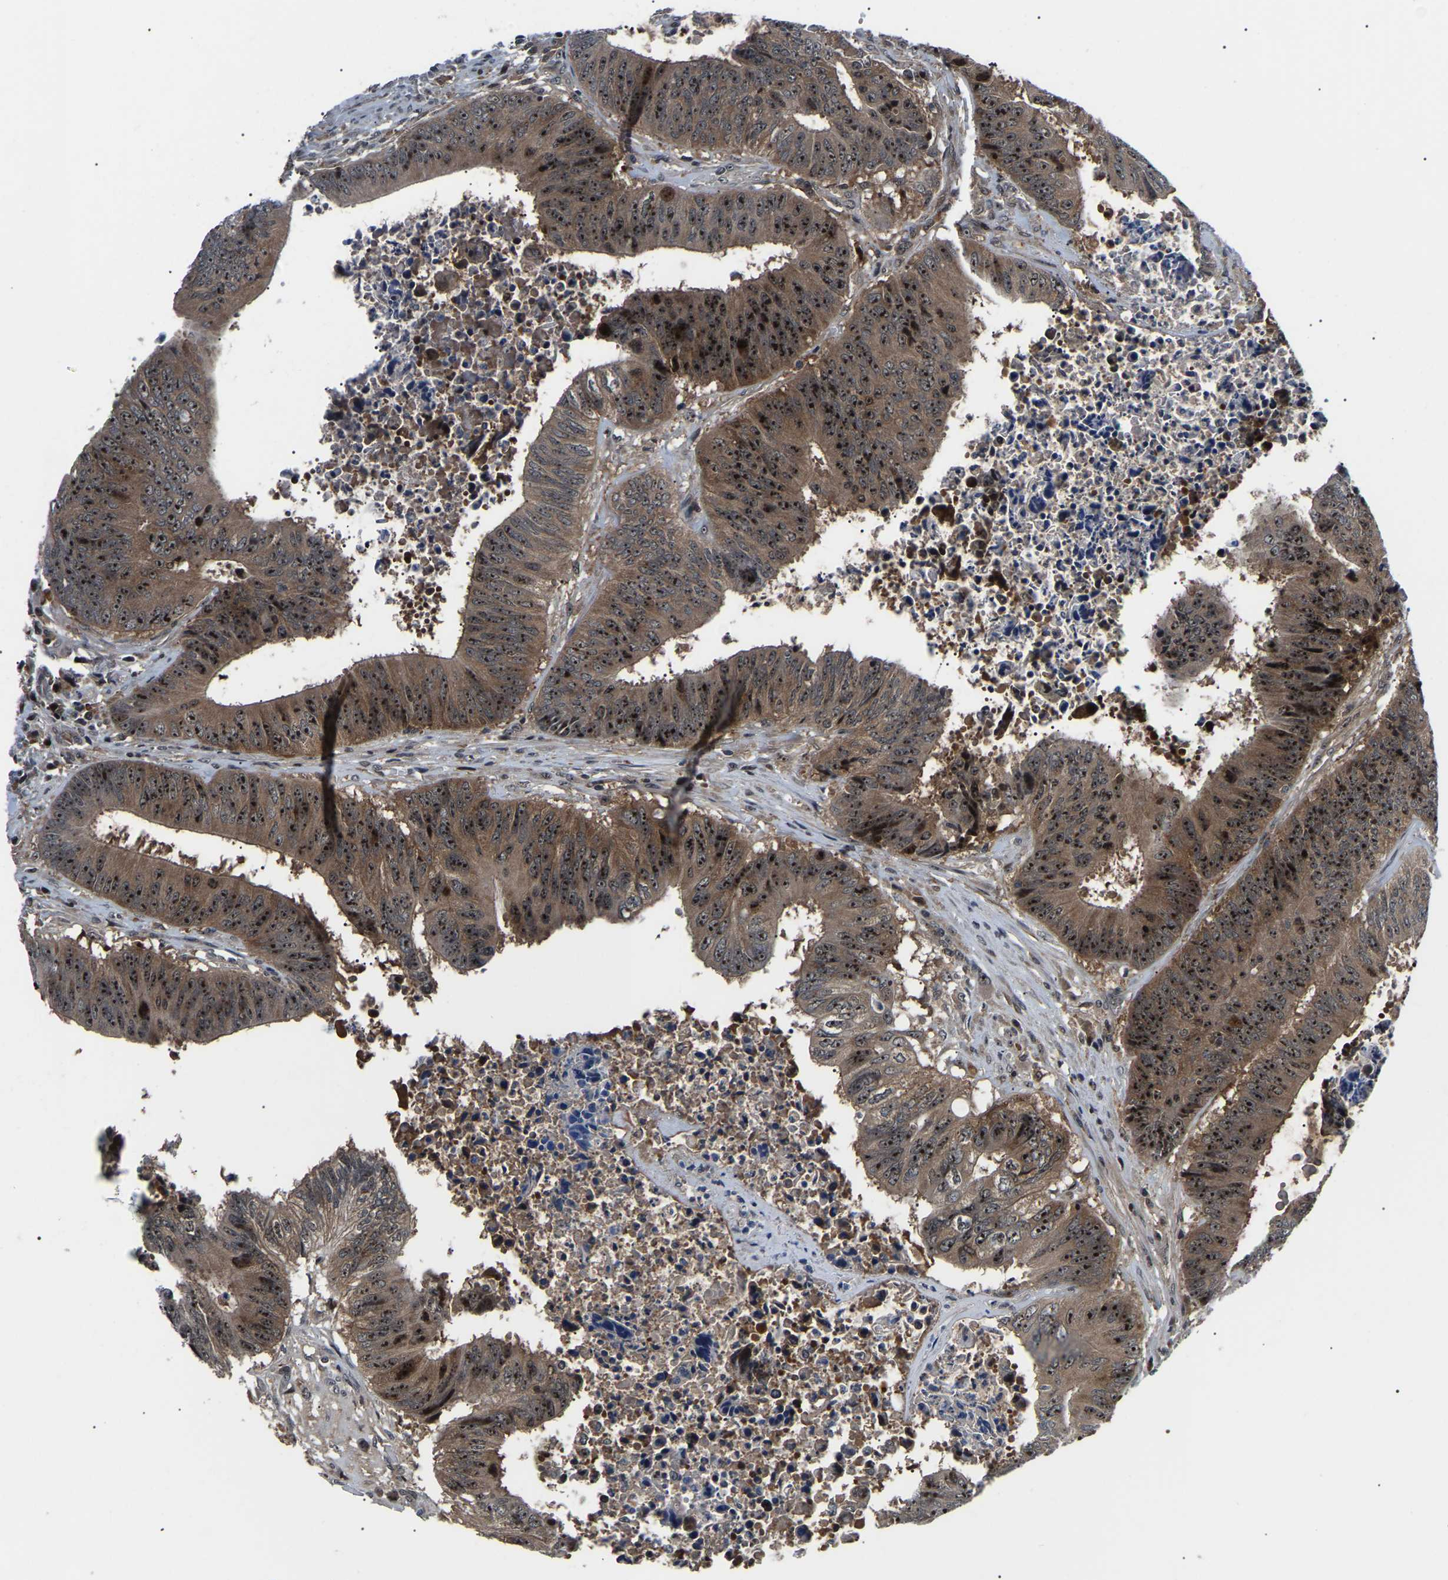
{"staining": {"intensity": "strong", "quantity": ">75%", "location": "cytoplasmic/membranous,nuclear"}, "tissue": "colorectal cancer", "cell_type": "Tumor cells", "image_type": "cancer", "snomed": [{"axis": "morphology", "description": "Adenocarcinoma, NOS"}, {"axis": "topography", "description": "Rectum"}], "caption": "Strong cytoplasmic/membranous and nuclear staining is identified in about >75% of tumor cells in colorectal cancer (adenocarcinoma). Nuclei are stained in blue.", "gene": "RRP1B", "patient": {"sex": "male", "age": 72}}